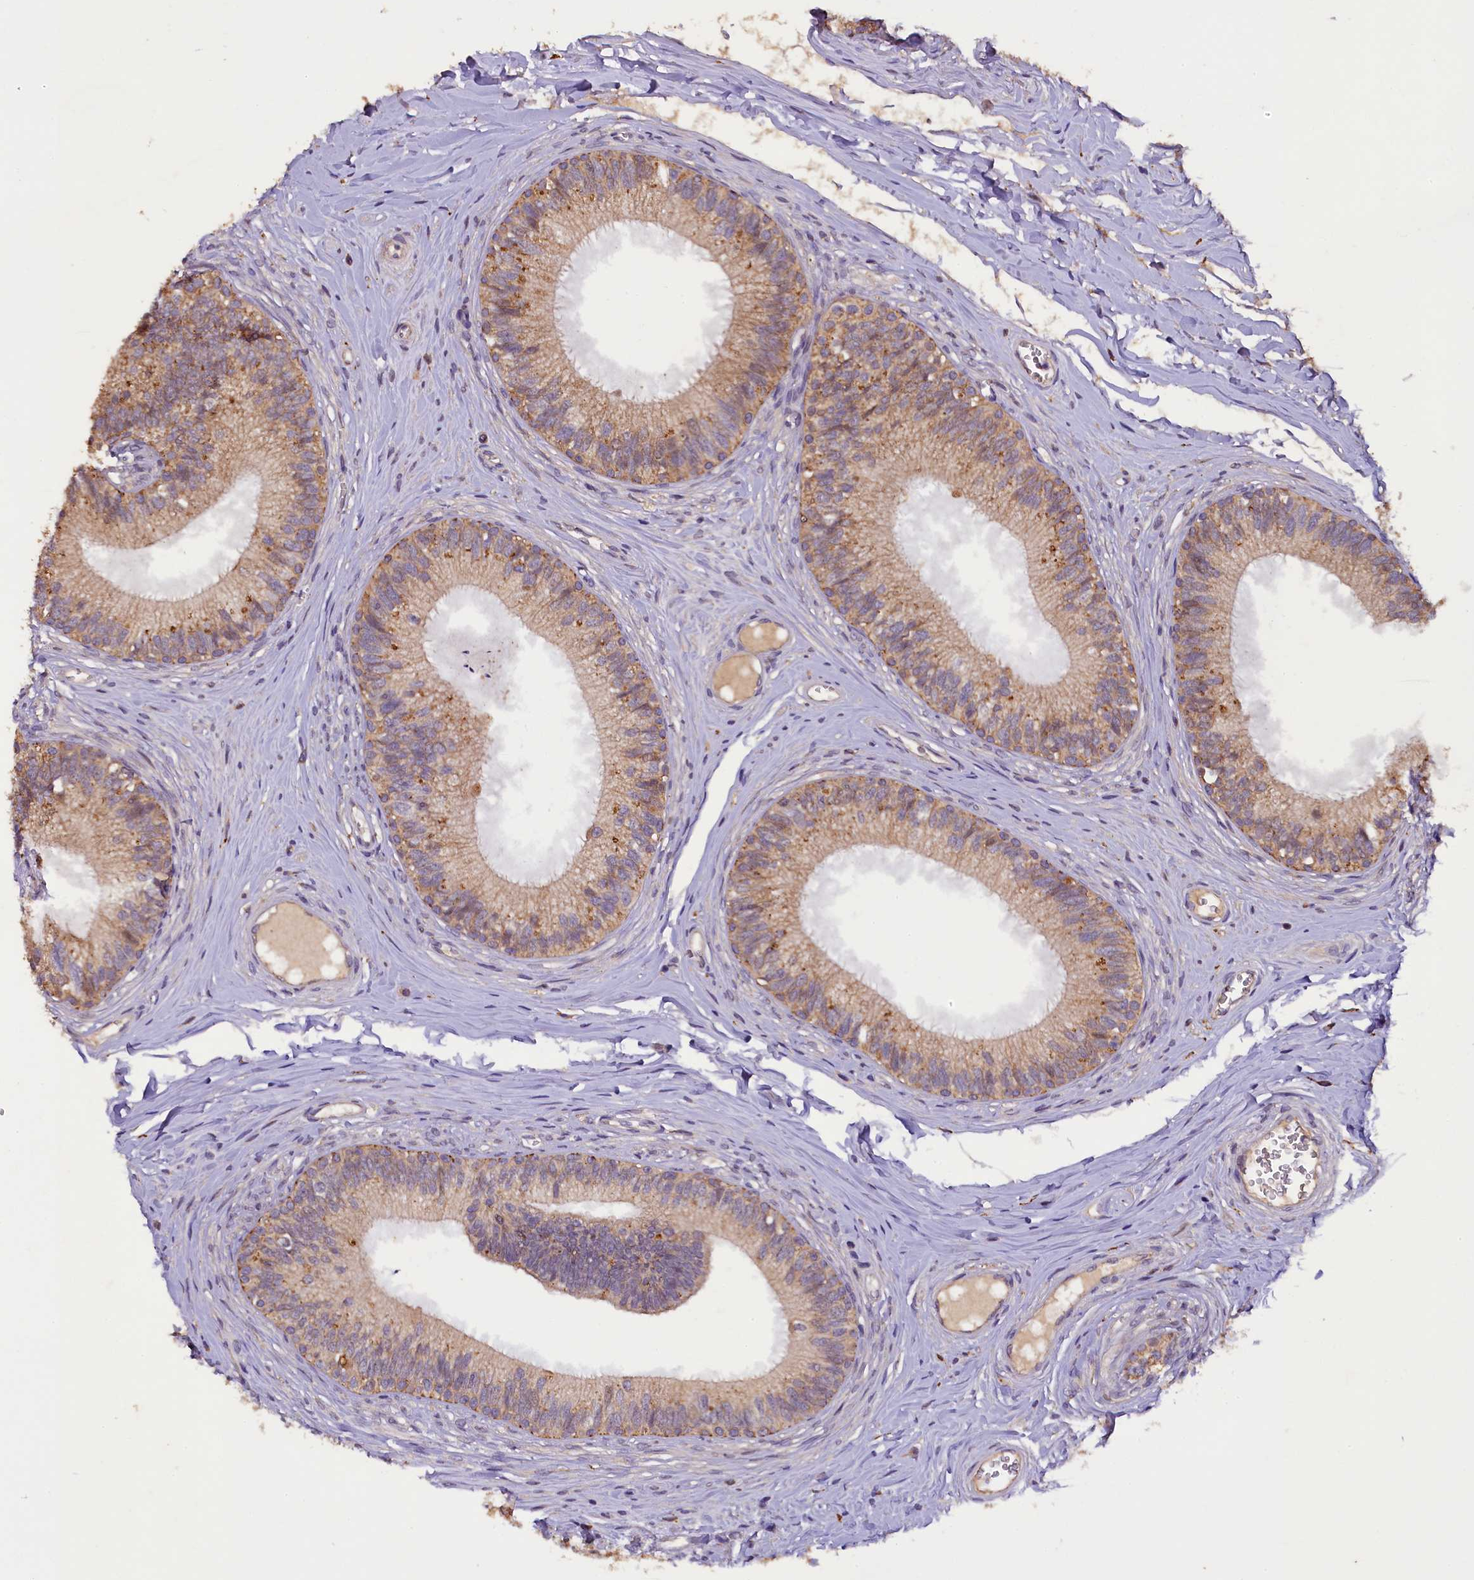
{"staining": {"intensity": "moderate", "quantity": ">75%", "location": "cytoplasmic/membranous"}, "tissue": "epididymis", "cell_type": "Glandular cells", "image_type": "normal", "snomed": [{"axis": "morphology", "description": "Normal tissue, NOS"}, {"axis": "topography", "description": "Epididymis"}], "caption": "Immunohistochemical staining of benign epididymis reveals moderate cytoplasmic/membranous protein staining in approximately >75% of glandular cells. Using DAB (brown) and hematoxylin (blue) stains, captured at high magnification using brightfield microscopy.", "gene": "PLXNB1", "patient": {"sex": "male", "age": 33}}